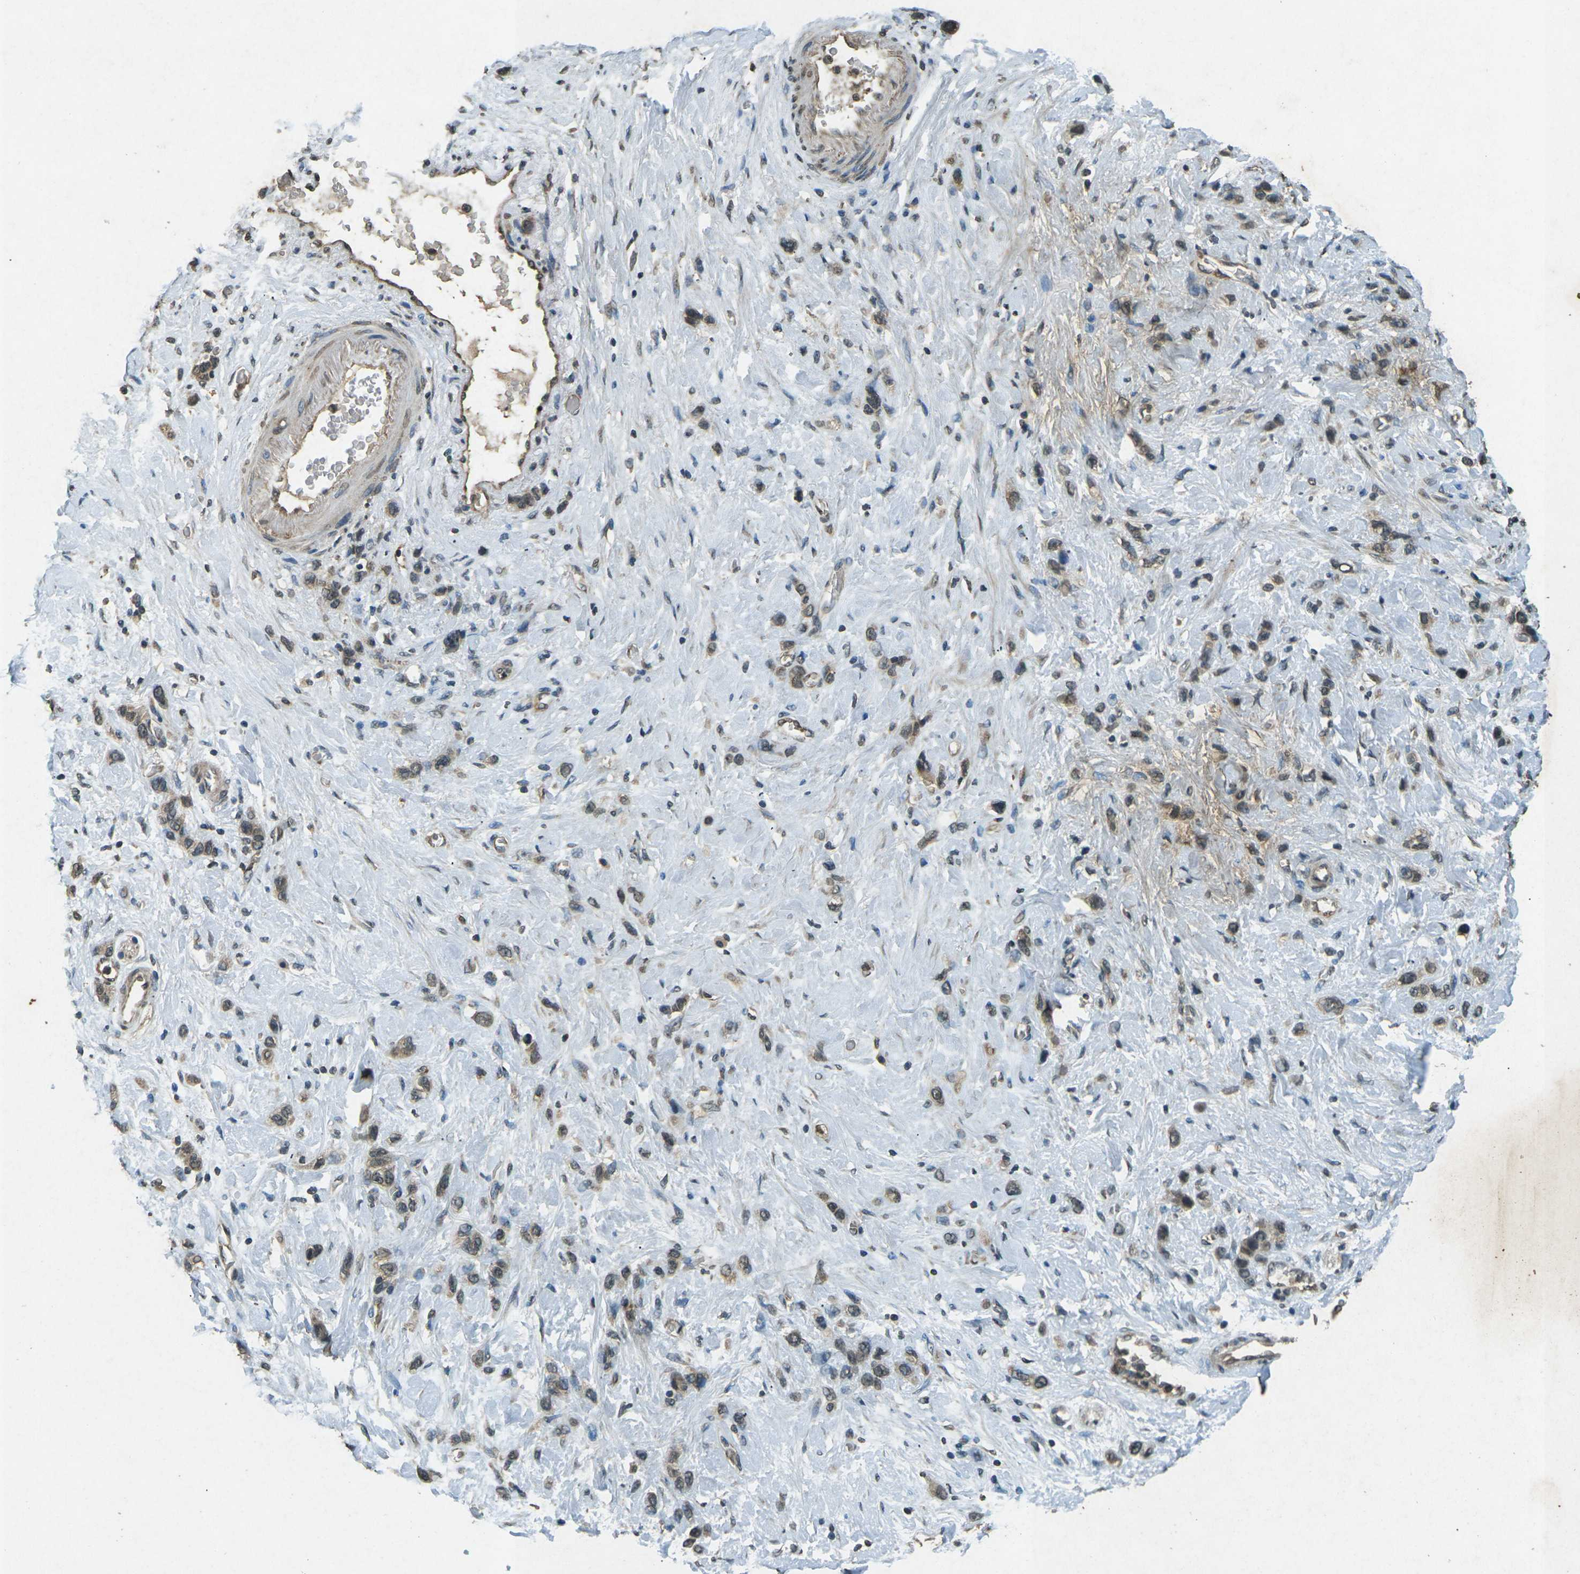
{"staining": {"intensity": "weak", "quantity": ">75%", "location": "cytoplasmic/membranous"}, "tissue": "stomach cancer", "cell_type": "Tumor cells", "image_type": "cancer", "snomed": [{"axis": "morphology", "description": "Adenocarcinoma, NOS"}, {"axis": "morphology", "description": "Adenocarcinoma, High grade"}, {"axis": "topography", "description": "Stomach, upper"}, {"axis": "topography", "description": "Stomach, lower"}], "caption": "Weak cytoplasmic/membranous positivity is appreciated in about >75% of tumor cells in stomach adenocarcinoma. Immunohistochemistry stains the protein of interest in brown and the nuclei are stained blue.", "gene": "PDE2A", "patient": {"sex": "female", "age": 65}}